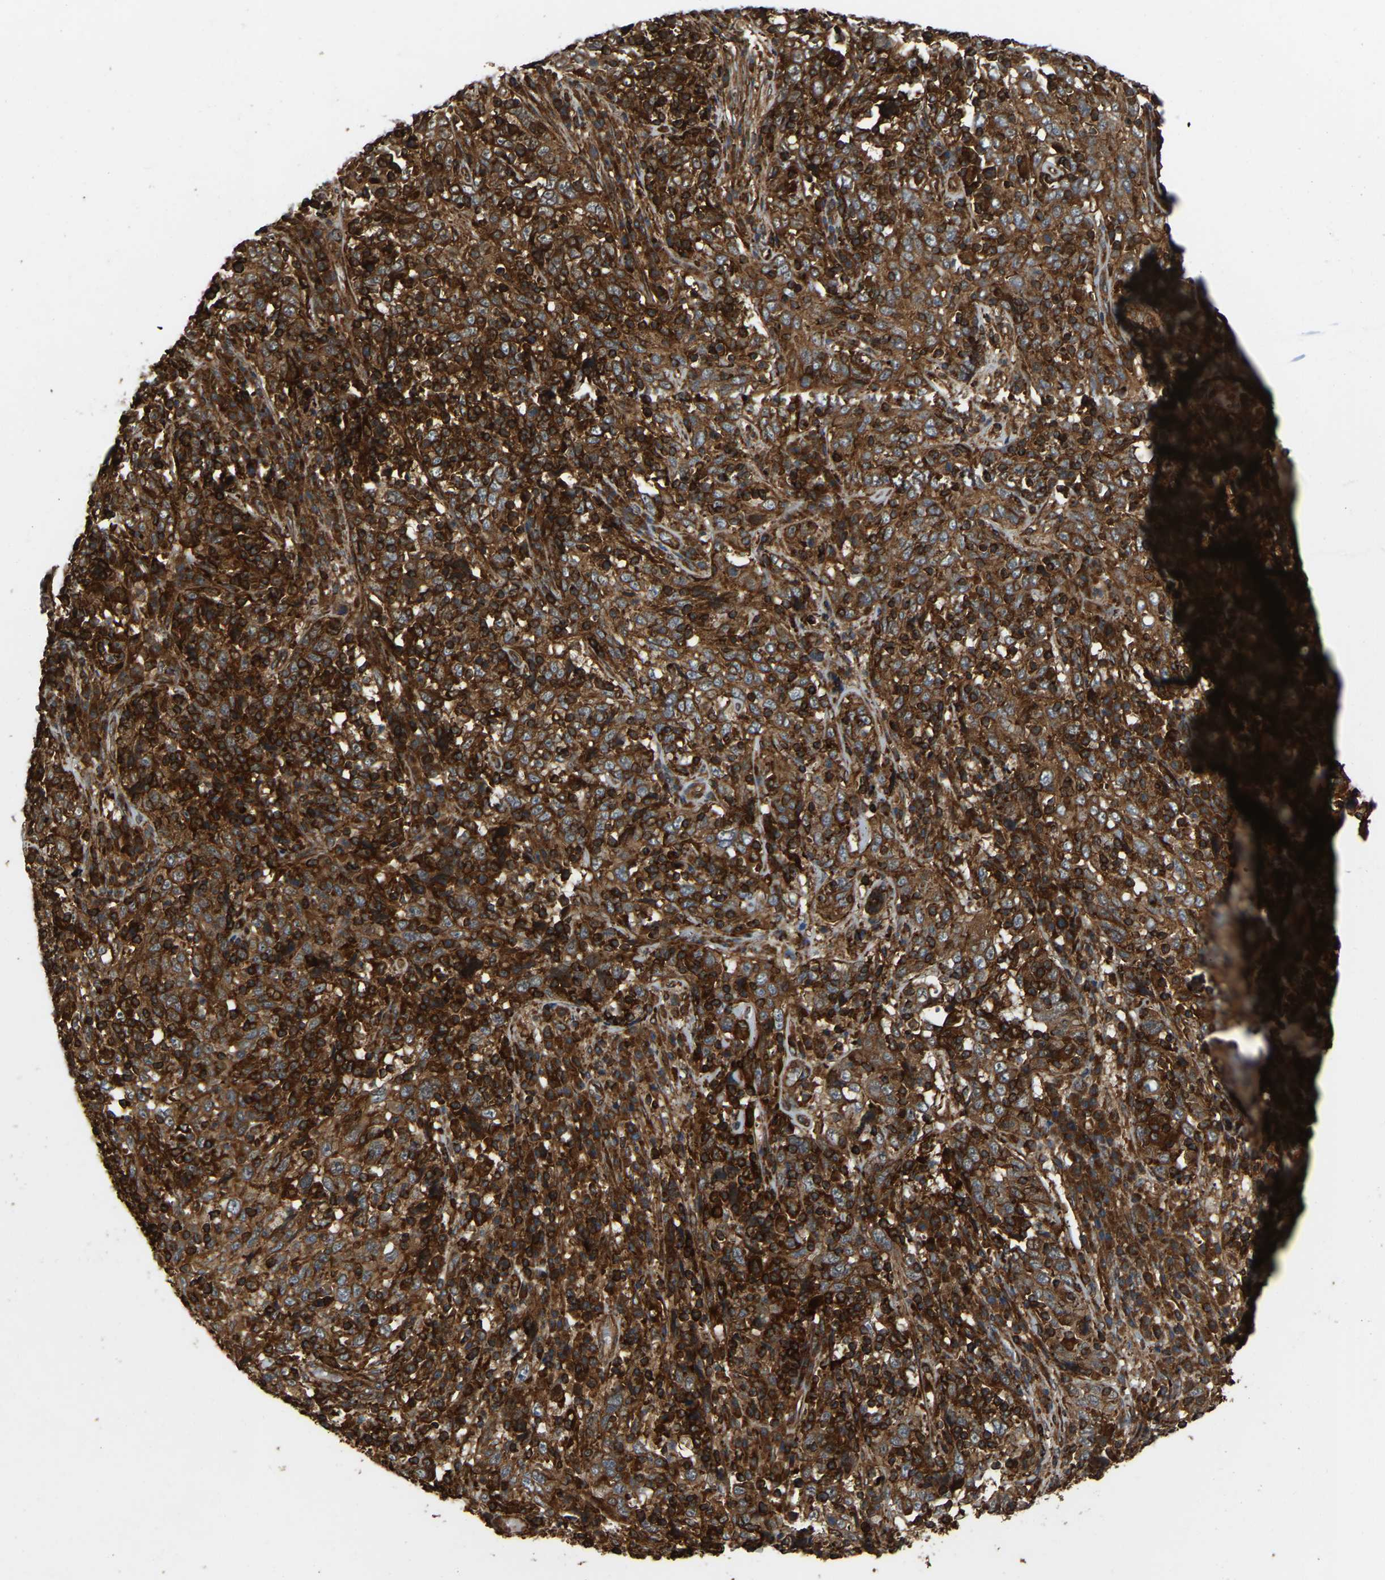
{"staining": {"intensity": "strong", "quantity": ">75%", "location": "cytoplasmic/membranous"}, "tissue": "cervical cancer", "cell_type": "Tumor cells", "image_type": "cancer", "snomed": [{"axis": "morphology", "description": "Squamous cell carcinoma, NOS"}, {"axis": "topography", "description": "Cervix"}], "caption": "Immunohistochemical staining of human squamous cell carcinoma (cervical) reveals high levels of strong cytoplasmic/membranous protein staining in approximately >75% of tumor cells.", "gene": "SAMD9L", "patient": {"sex": "female", "age": 46}}